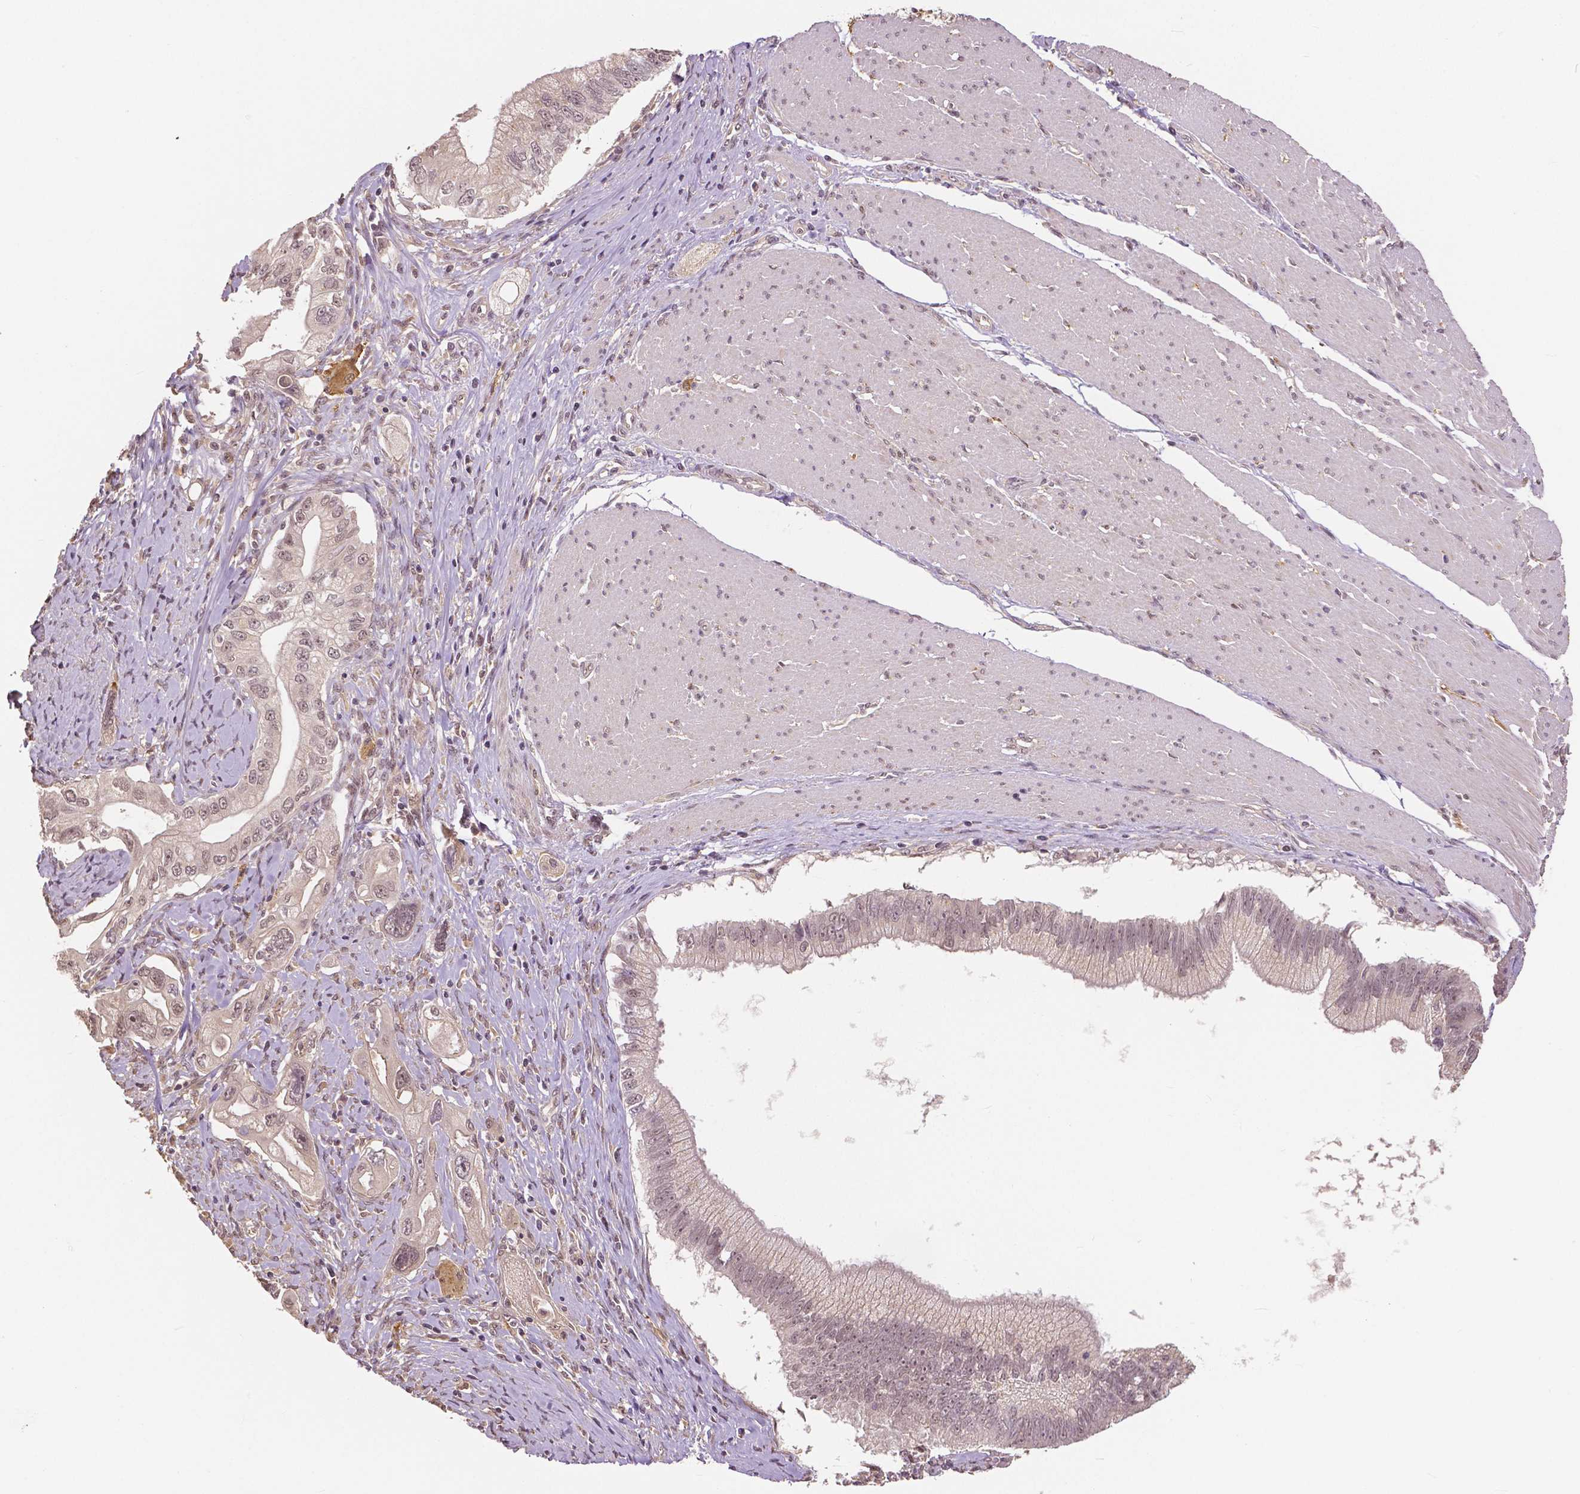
{"staining": {"intensity": "weak", "quantity": ">75%", "location": "cytoplasmic/membranous,nuclear"}, "tissue": "pancreatic cancer", "cell_type": "Tumor cells", "image_type": "cancer", "snomed": [{"axis": "morphology", "description": "Adenocarcinoma, NOS"}, {"axis": "topography", "description": "Pancreas"}], "caption": "The image reveals staining of pancreatic cancer, revealing weak cytoplasmic/membranous and nuclear protein expression (brown color) within tumor cells.", "gene": "MAP1LC3B", "patient": {"sex": "male", "age": 70}}